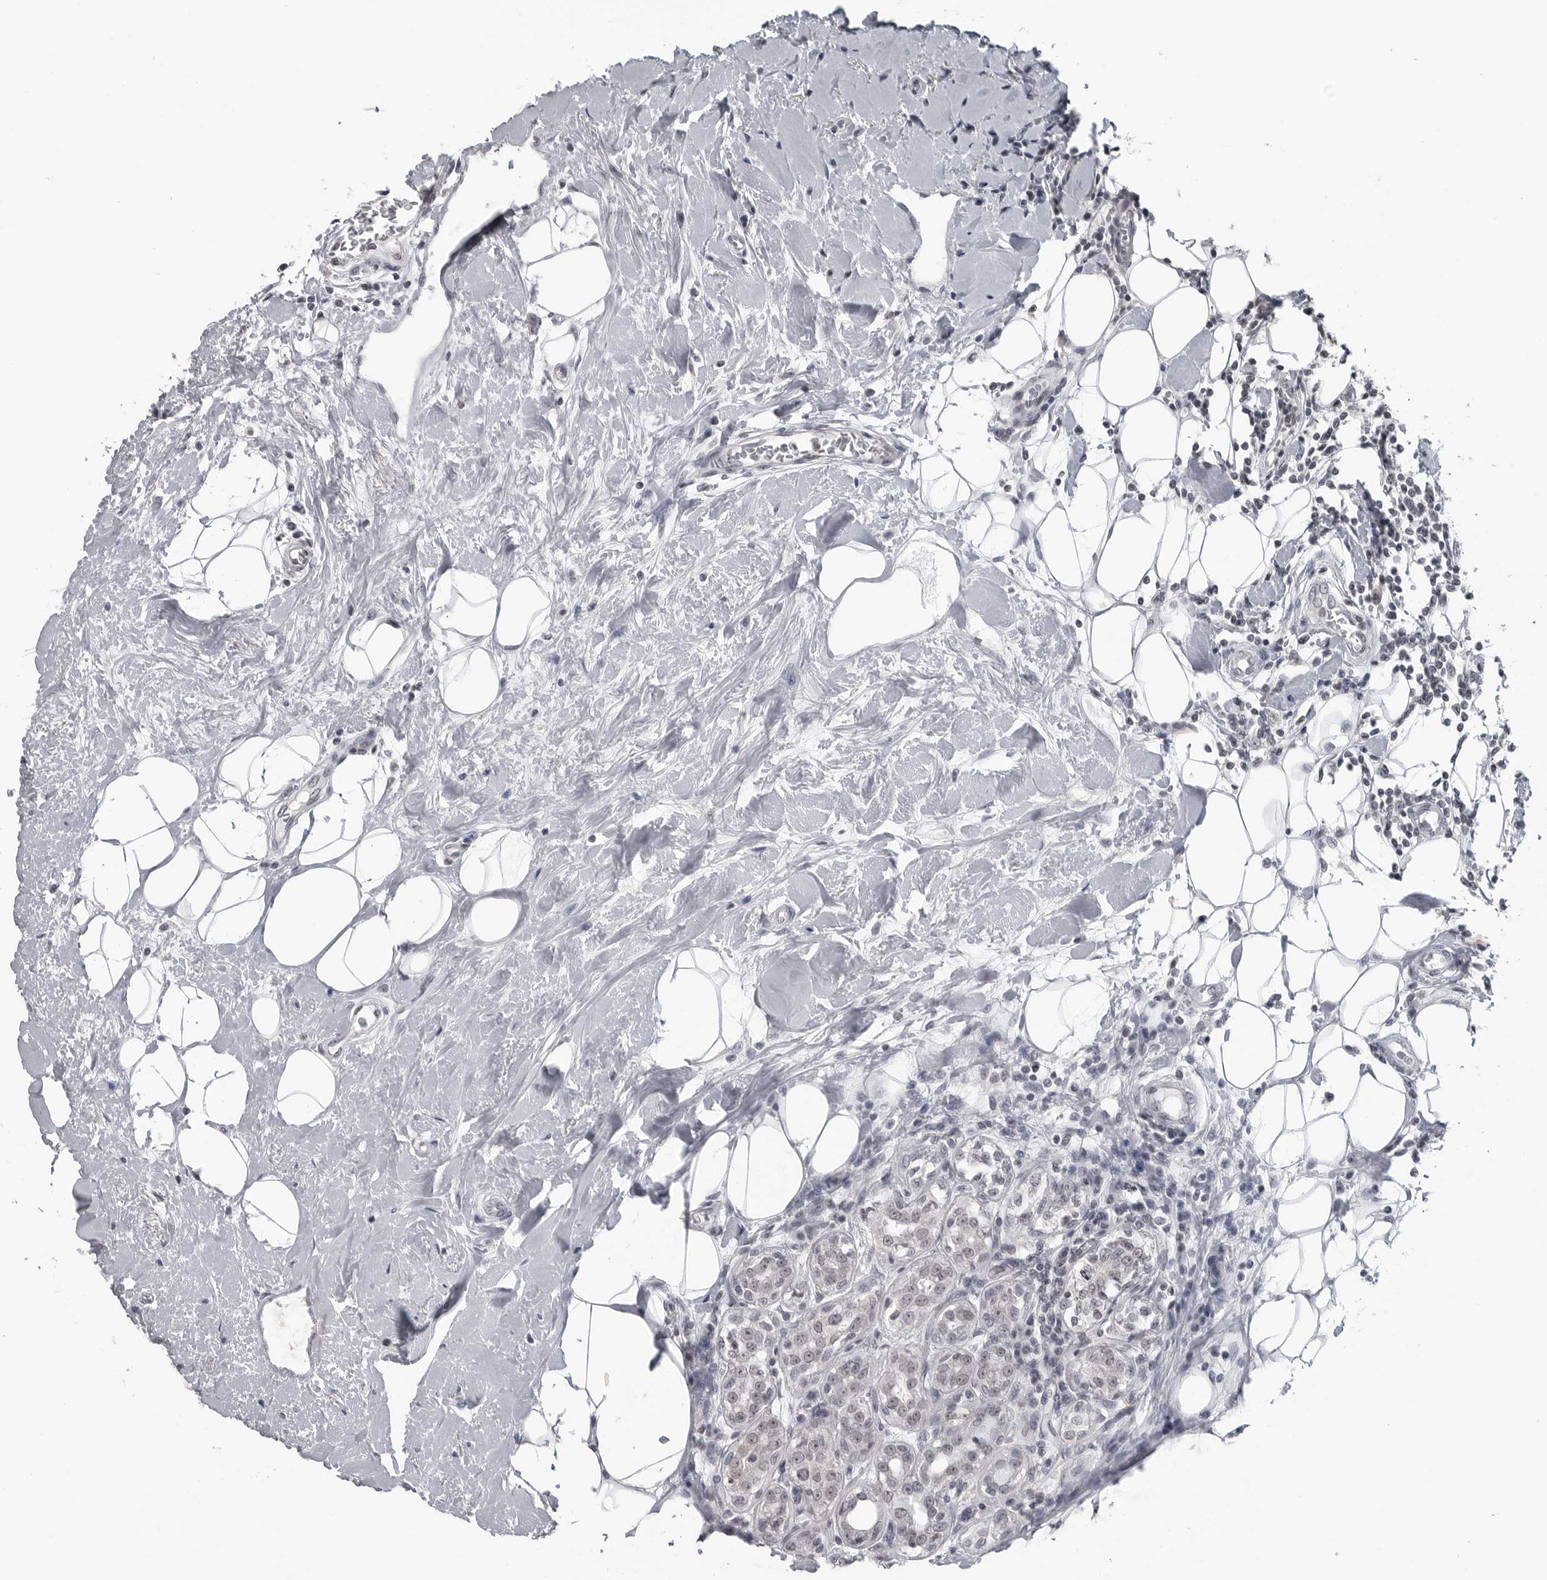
{"staining": {"intensity": "weak", "quantity": "25%-75%", "location": "nuclear"}, "tissue": "breast cancer", "cell_type": "Tumor cells", "image_type": "cancer", "snomed": [{"axis": "morphology", "description": "Duct carcinoma"}, {"axis": "topography", "description": "Breast"}], "caption": "This image exhibits immunohistochemistry staining of human breast invasive ductal carcinoma, with low weak nuclear staining in approximately 25%-75% of tumor cells.", "gene": "DDX54", "patient": {"sex": "female", "age": 27}}